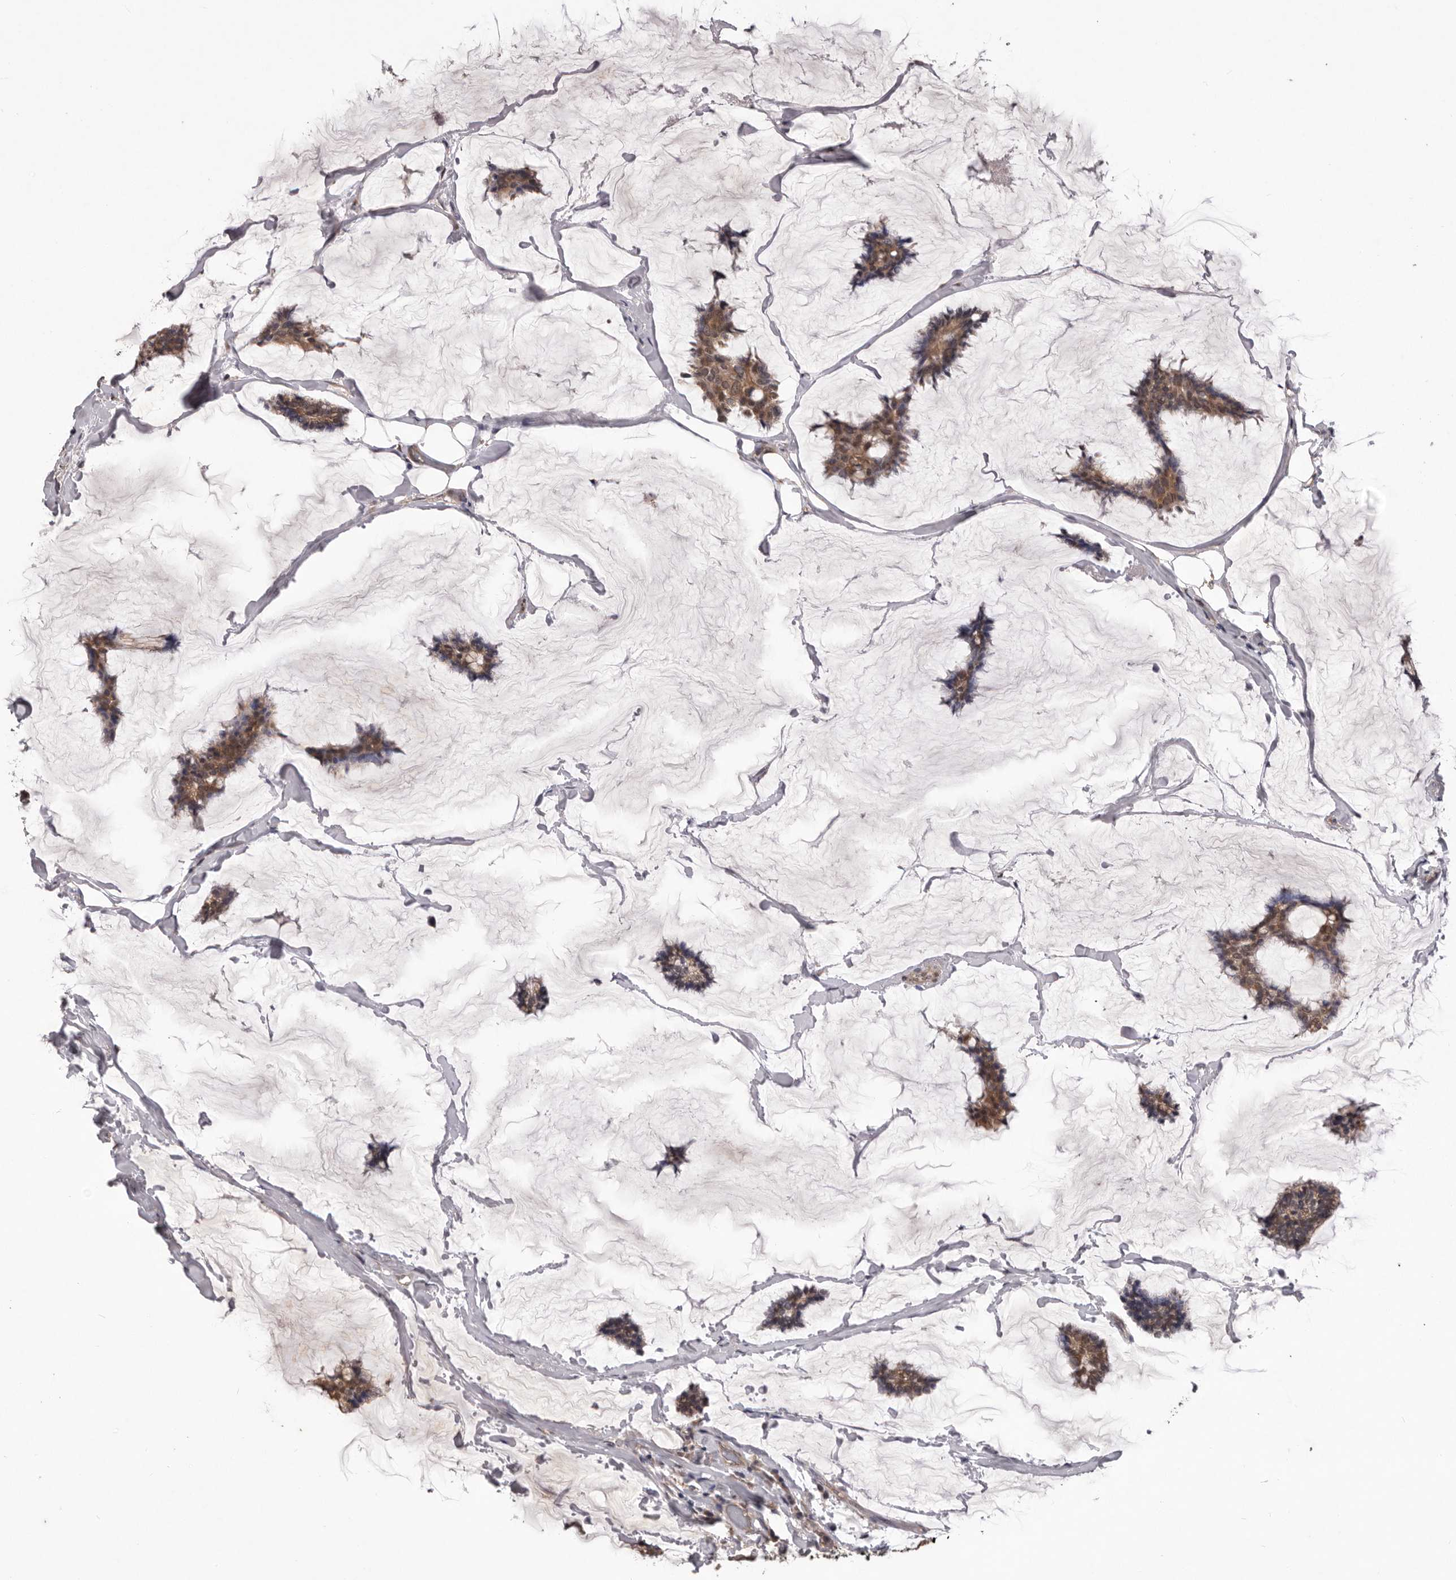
{"staining": {"intensity": "moderate", "quantity": ">75%", "location": "cytoplasmic/membranous,nuclear"}, "tissue": "breast cancer", "cell_type": "Tumor cells", "image_type": "cancer", "snomed": [{"axis": "morphology", "description": "Duct carcinoma"}, {"axis": "topography", "description": "Breast"}], "caption": "Immunohistochemical staining of invasive ductal carcinoma (breast) displays medium levels of moderate cytoplasmic/membranous and nuclear staining in approximately >75% of tumor cells. (IHC, brightfield microscopy, high magnification).", "gene": "CELF3", "patient": {"sex": "female", "age": 93}}